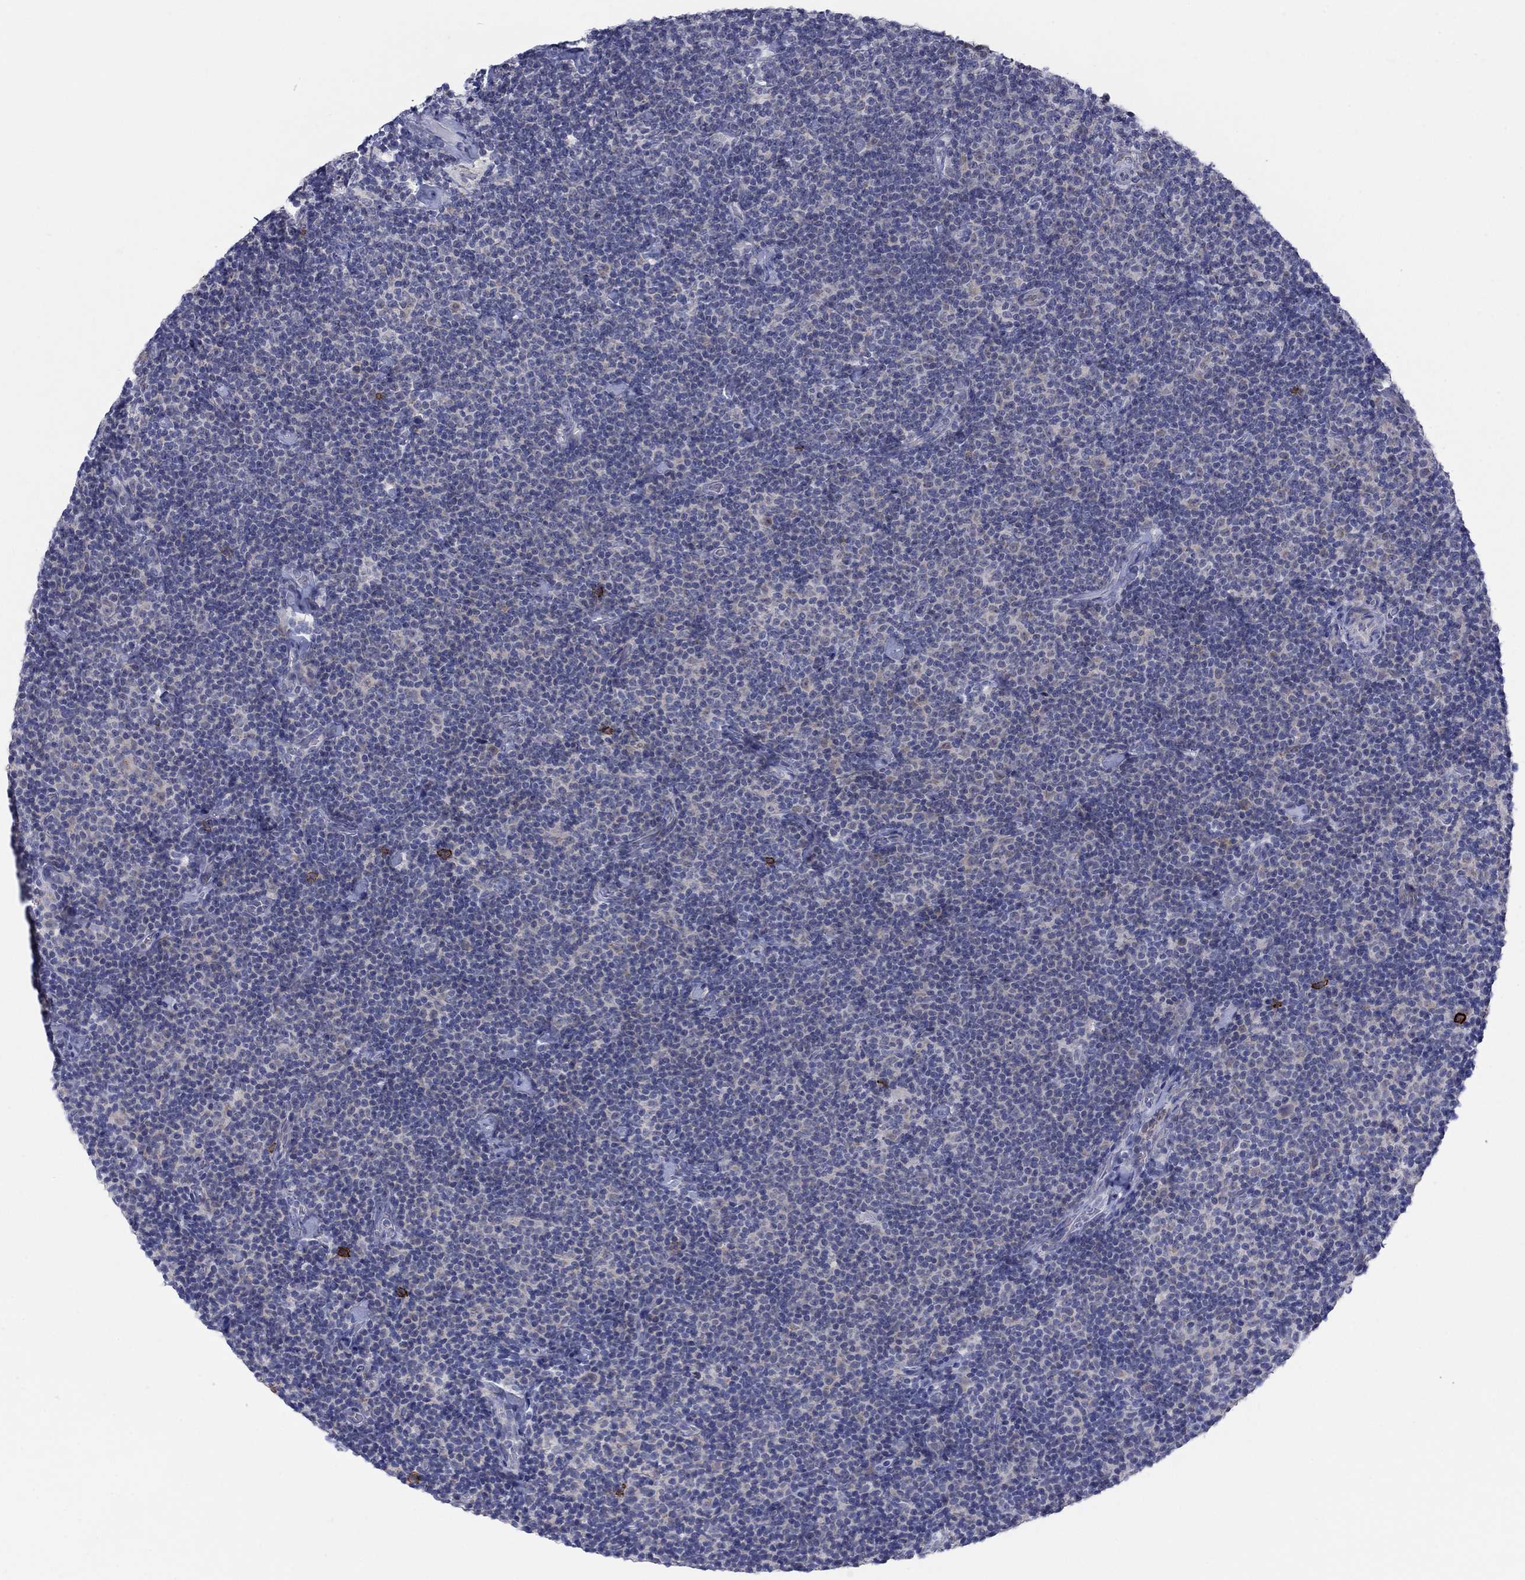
{"staining": {"intensity": "negative", "quantity": "none", "location": "none"}, "tissue": "lymphoma", "cell_type": "Tumor cells", "image_type": "cancer", "snomed": [{"axis": "morphology", "description": "Malignant lymphoma, non-Hodgkin's type, Low grade"}, {"axis": "topography", "description": "Lymph node"}], "caption": "This is an immunohistochemistry micrograph of human low-grade malignant lymphoma, non-Hodgkin's type. There is no expression in tumor cells.", "gene": "SDC1", "patient": {"sex": "male", "age": 81}}